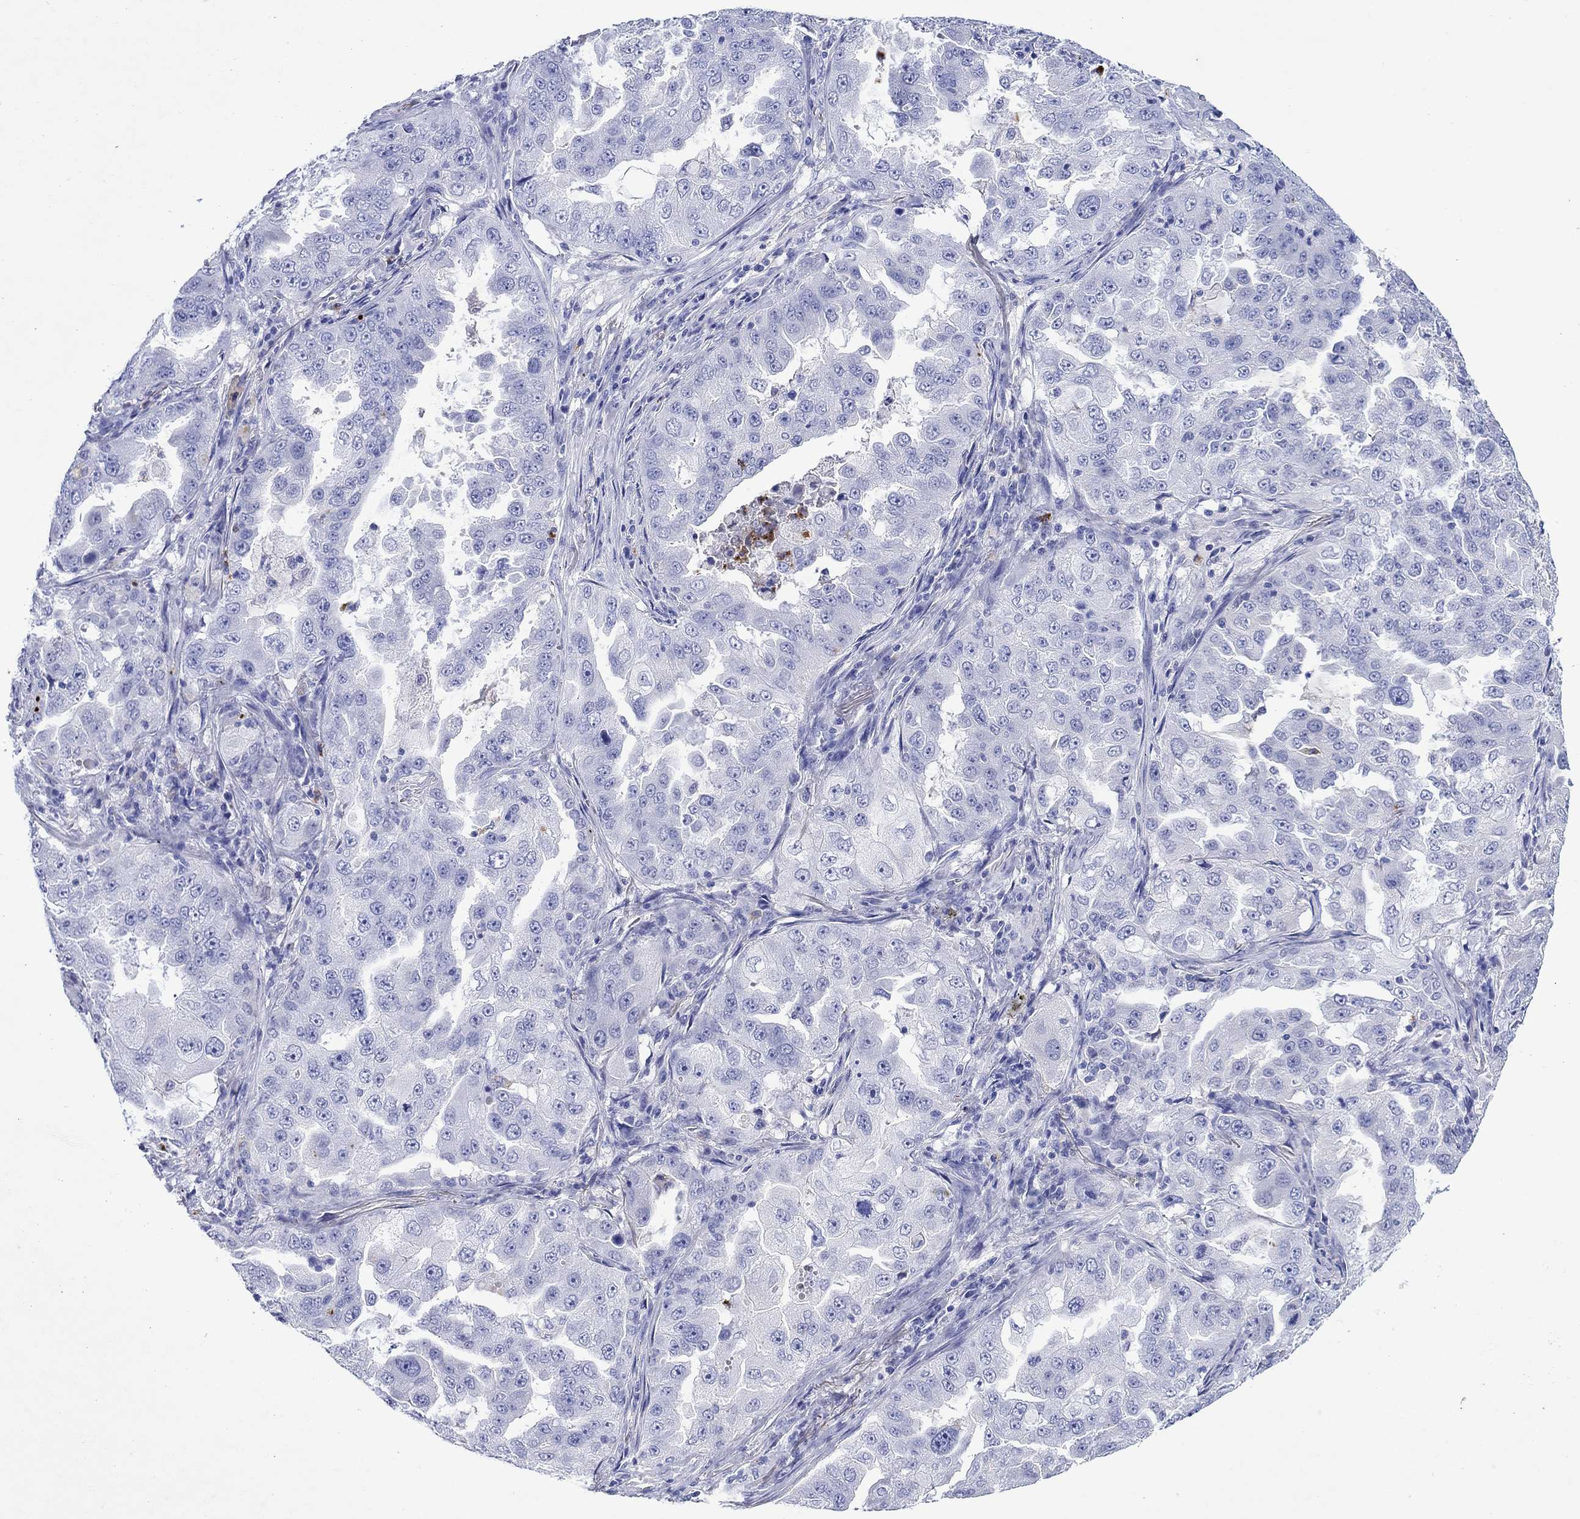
{"staining": {"intensity": "negative", "quantity": "none", "location": "none"}, "tissue": "lung cancer", "cell_type": "Tumor cells", "image_type": "cancer", "snomed": [{"axis": "morphology", "description": "Adenocarcinoma, NOS"}, {"axis": "topography", "description": "Lung"}], "caption": "Tumor cells show no significant staining in adenocarcinoma (lung).", "gene": "EPX", "patient": {"sex": "female", "age": 61}}